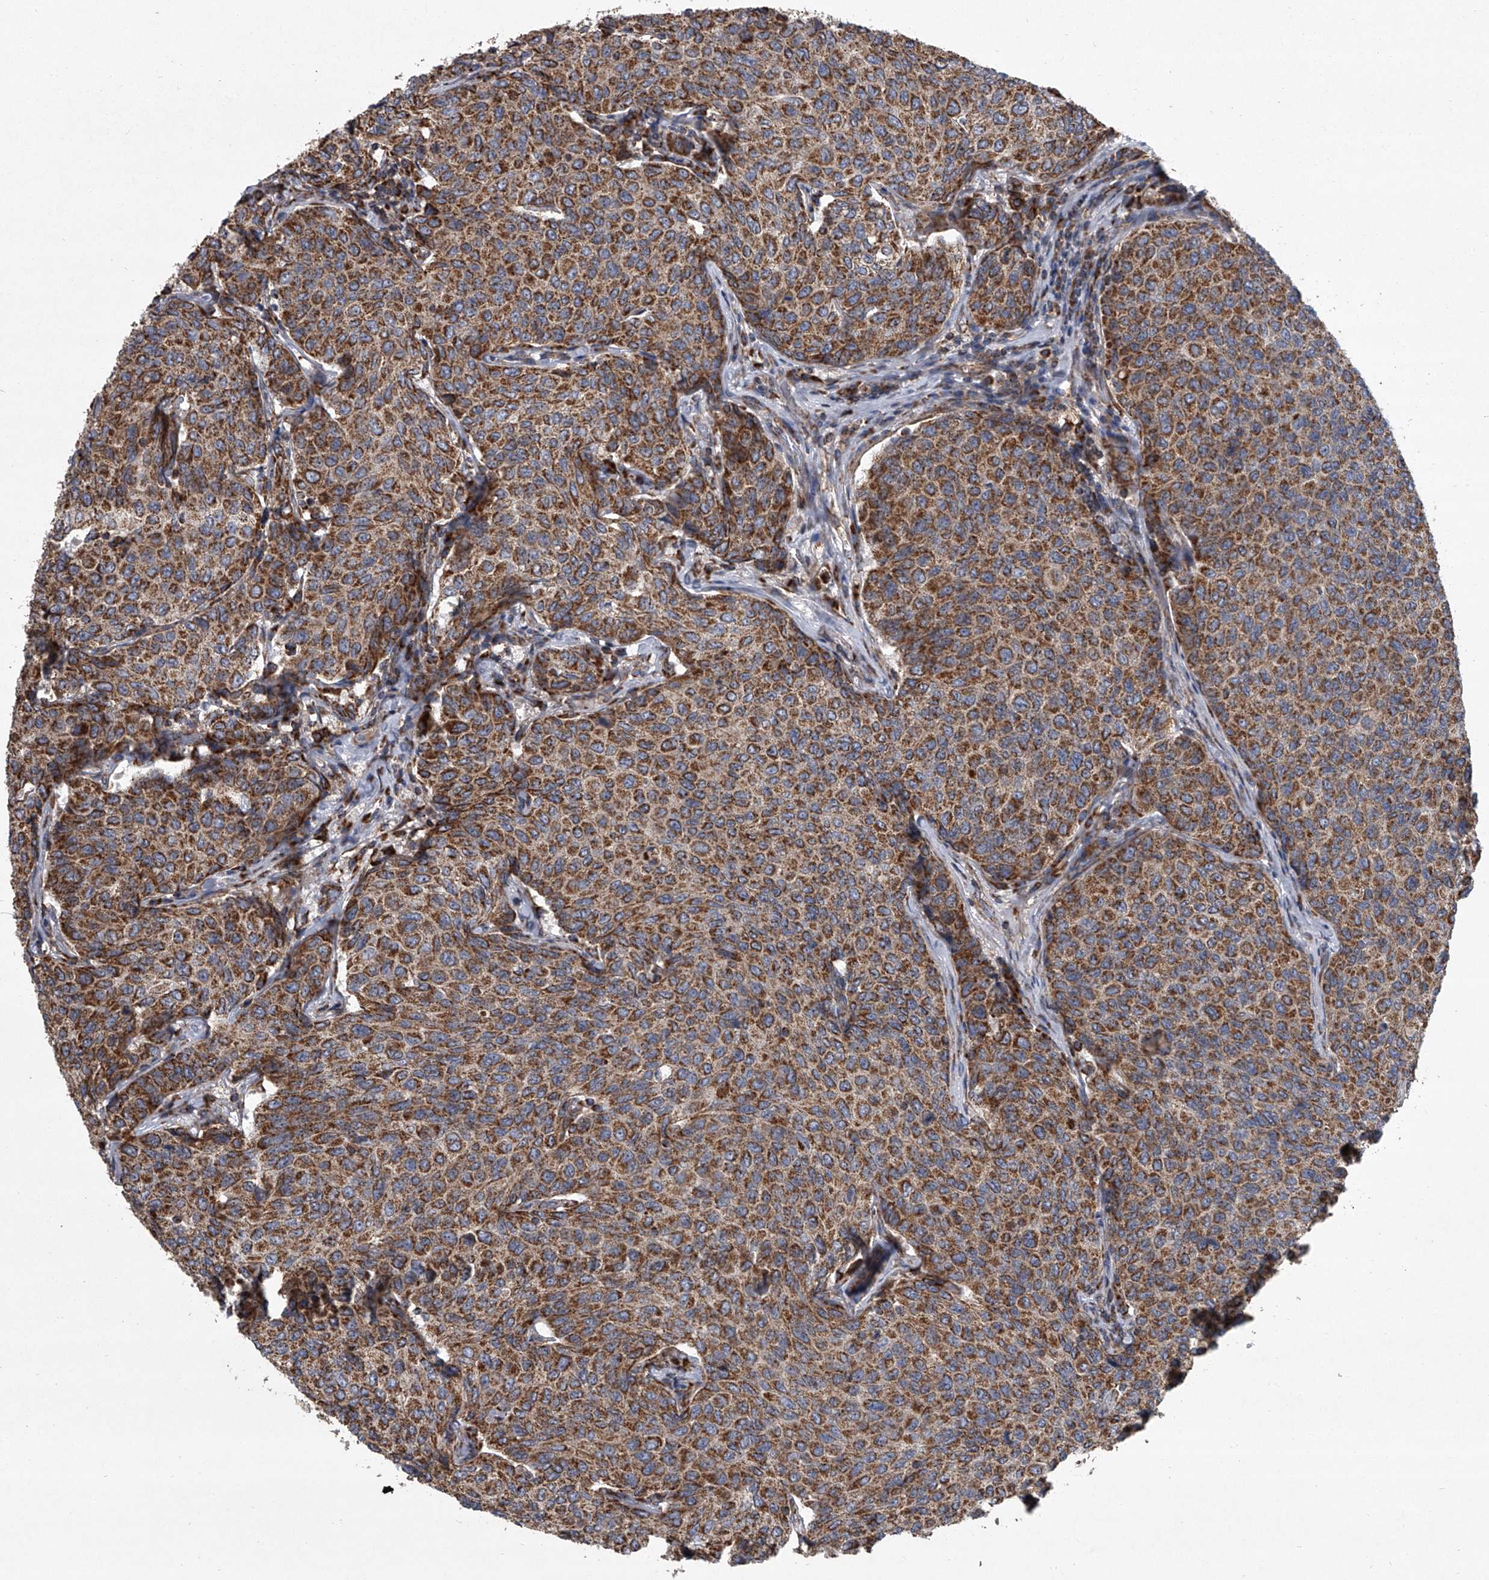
{"staining": {"intensity": "moderate", "quantity": ">75%", "location": "cytoplasmic/membranous"}, "tissue": "breast cancer", "cell_type": "Tumor cells", "image_type": "cancer", "snomed": [{"axis": "morphology", "description": "Duct carcinoma"}, {"axis": "topography", "description": "Breast"}], "caption": "Breast cancer stained with a protein marker exhibits moderate staining in tumor cells.", "gene": "ZC3H15", "patient": {"sex": "female", "age": 55}}